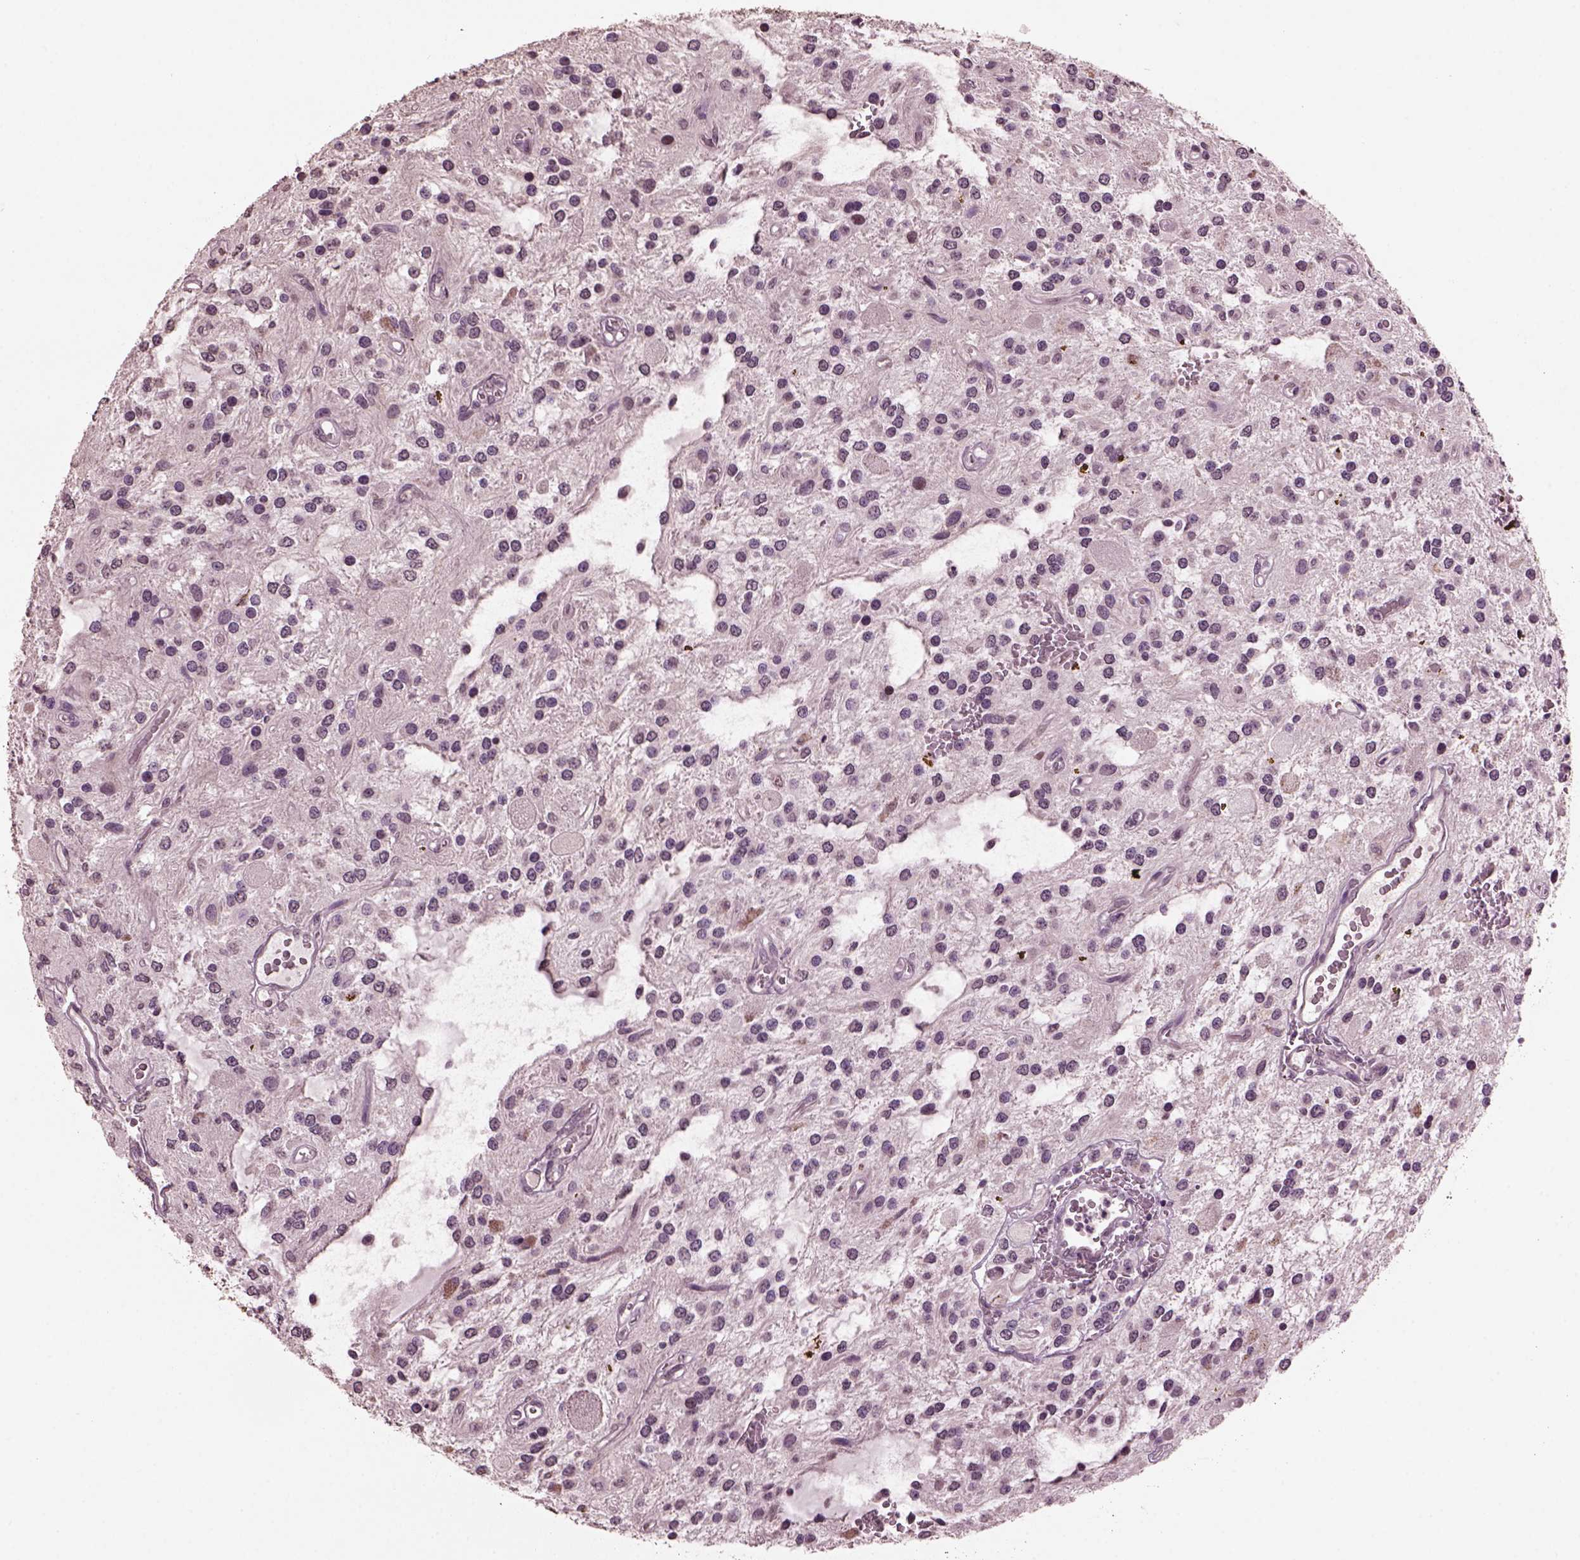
{"staining": {"intensity": "negative", "quantity": "none", "location": "none"}, "tissue": "glioma", "cell_type": "Tumor cells", "image_type": "cancer", "snomed": [{"axis": "morphology", "description": "Glioma, malignant, Low grade"}, {"axis": "topography", "description": "Cerebellum"}], "caption": "Human glioma stained for a protein using IHC exhibits no expression in tumor cells.", "gene": "IL18RAP", "patient": {"sex": "female", "age": 14}}